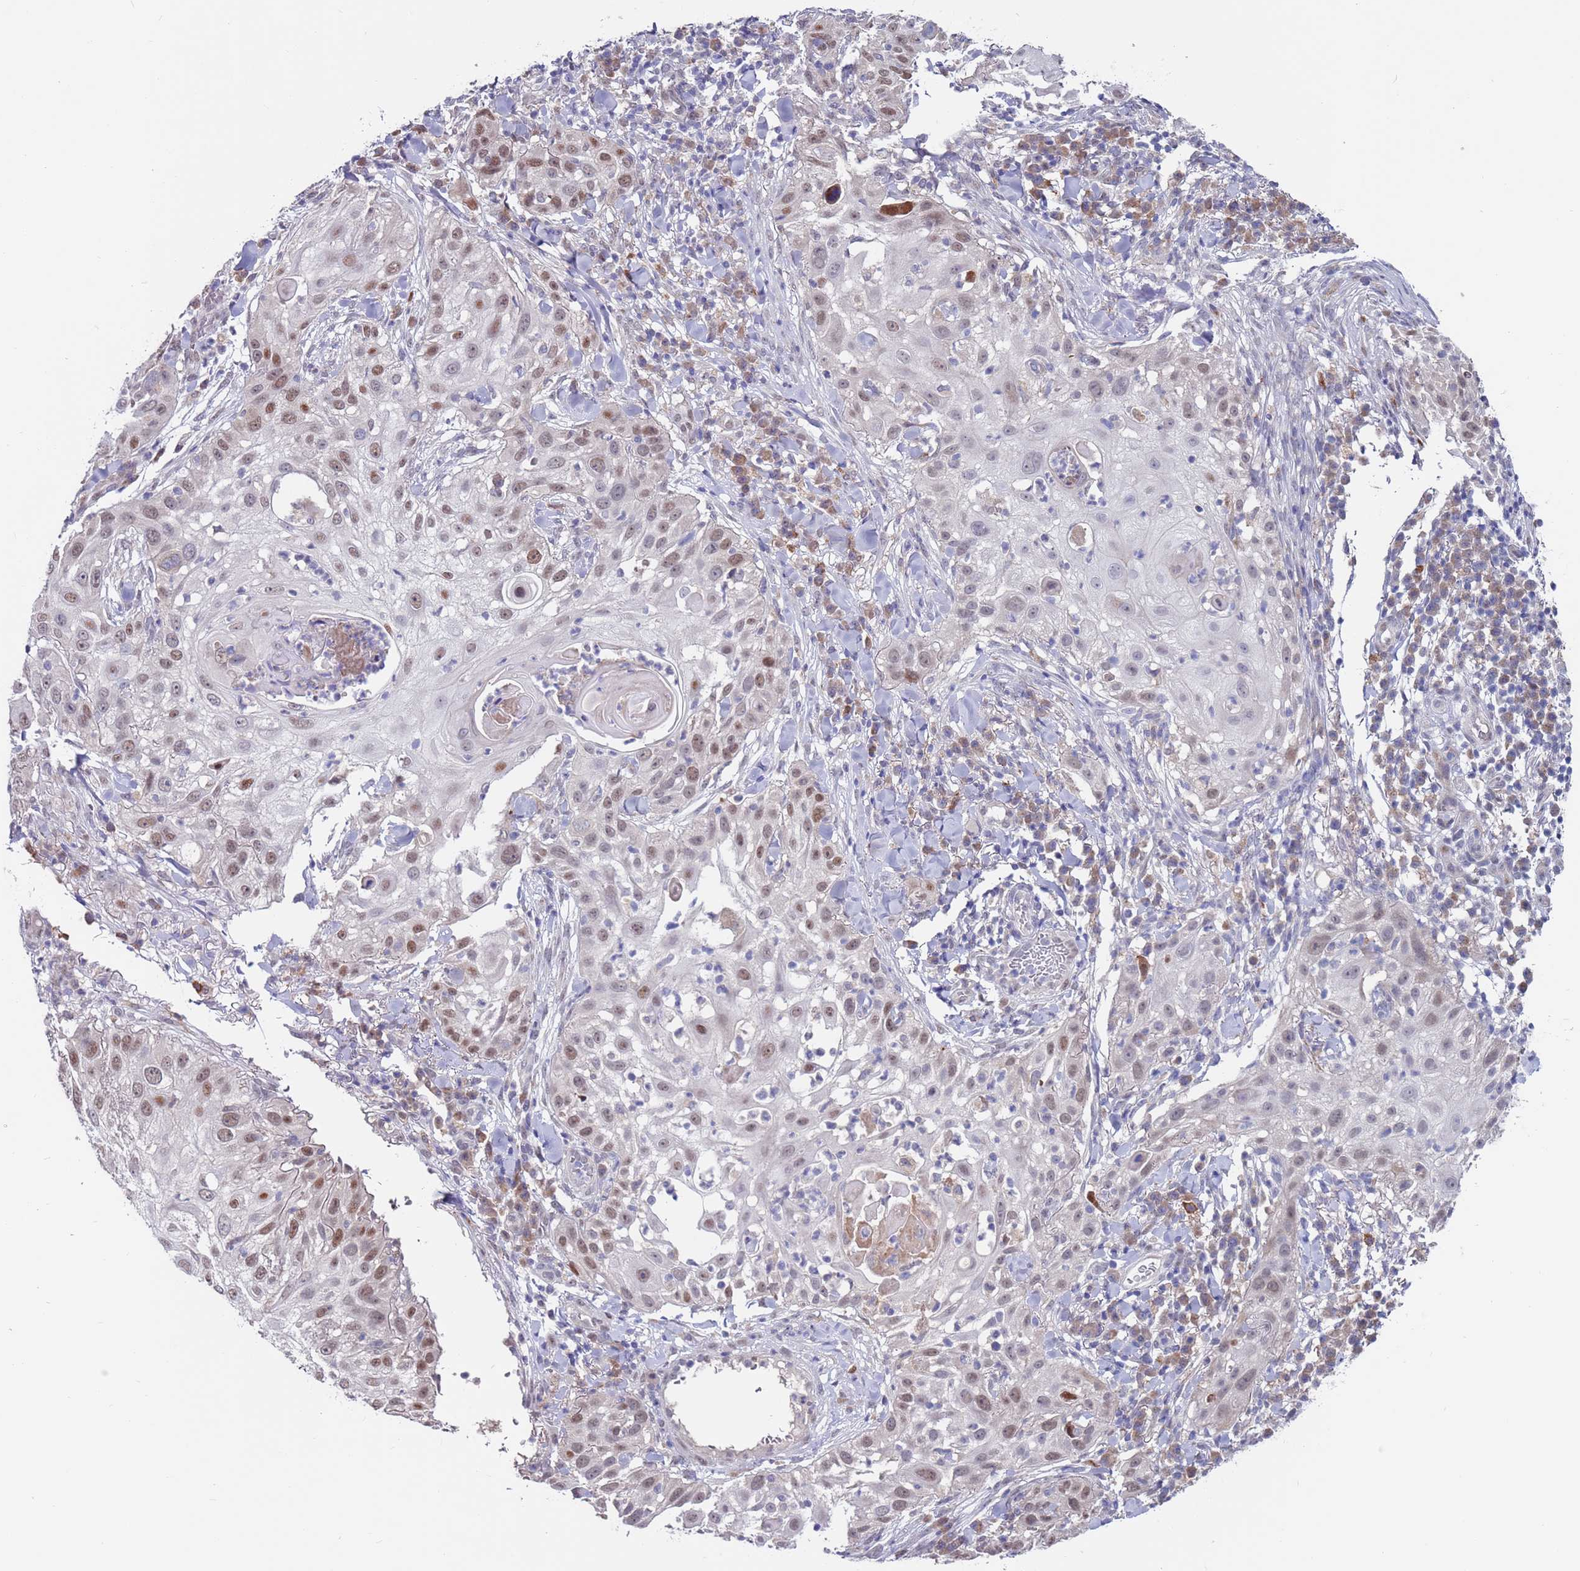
{"staining": {"intensity": "weak", "quantity": ">75%", "location": "nuclear"}, "tissue": "skin cancer", "cell_type": "Tumor cells", "image_type": "cancer", "snomed": [{"axis": "morphology", "description": "Squamous cell carcinoma, NOS"}, {"axis": "topography", "description": "Skin"}], "caption": "Protein analysis of squamous cell carcinoma (skin) tissue shows weak nuclear expression in approximately >75% of tumor cells.", "gene": "FBXO27", "patient": {"sex": "female", "age": 44}}